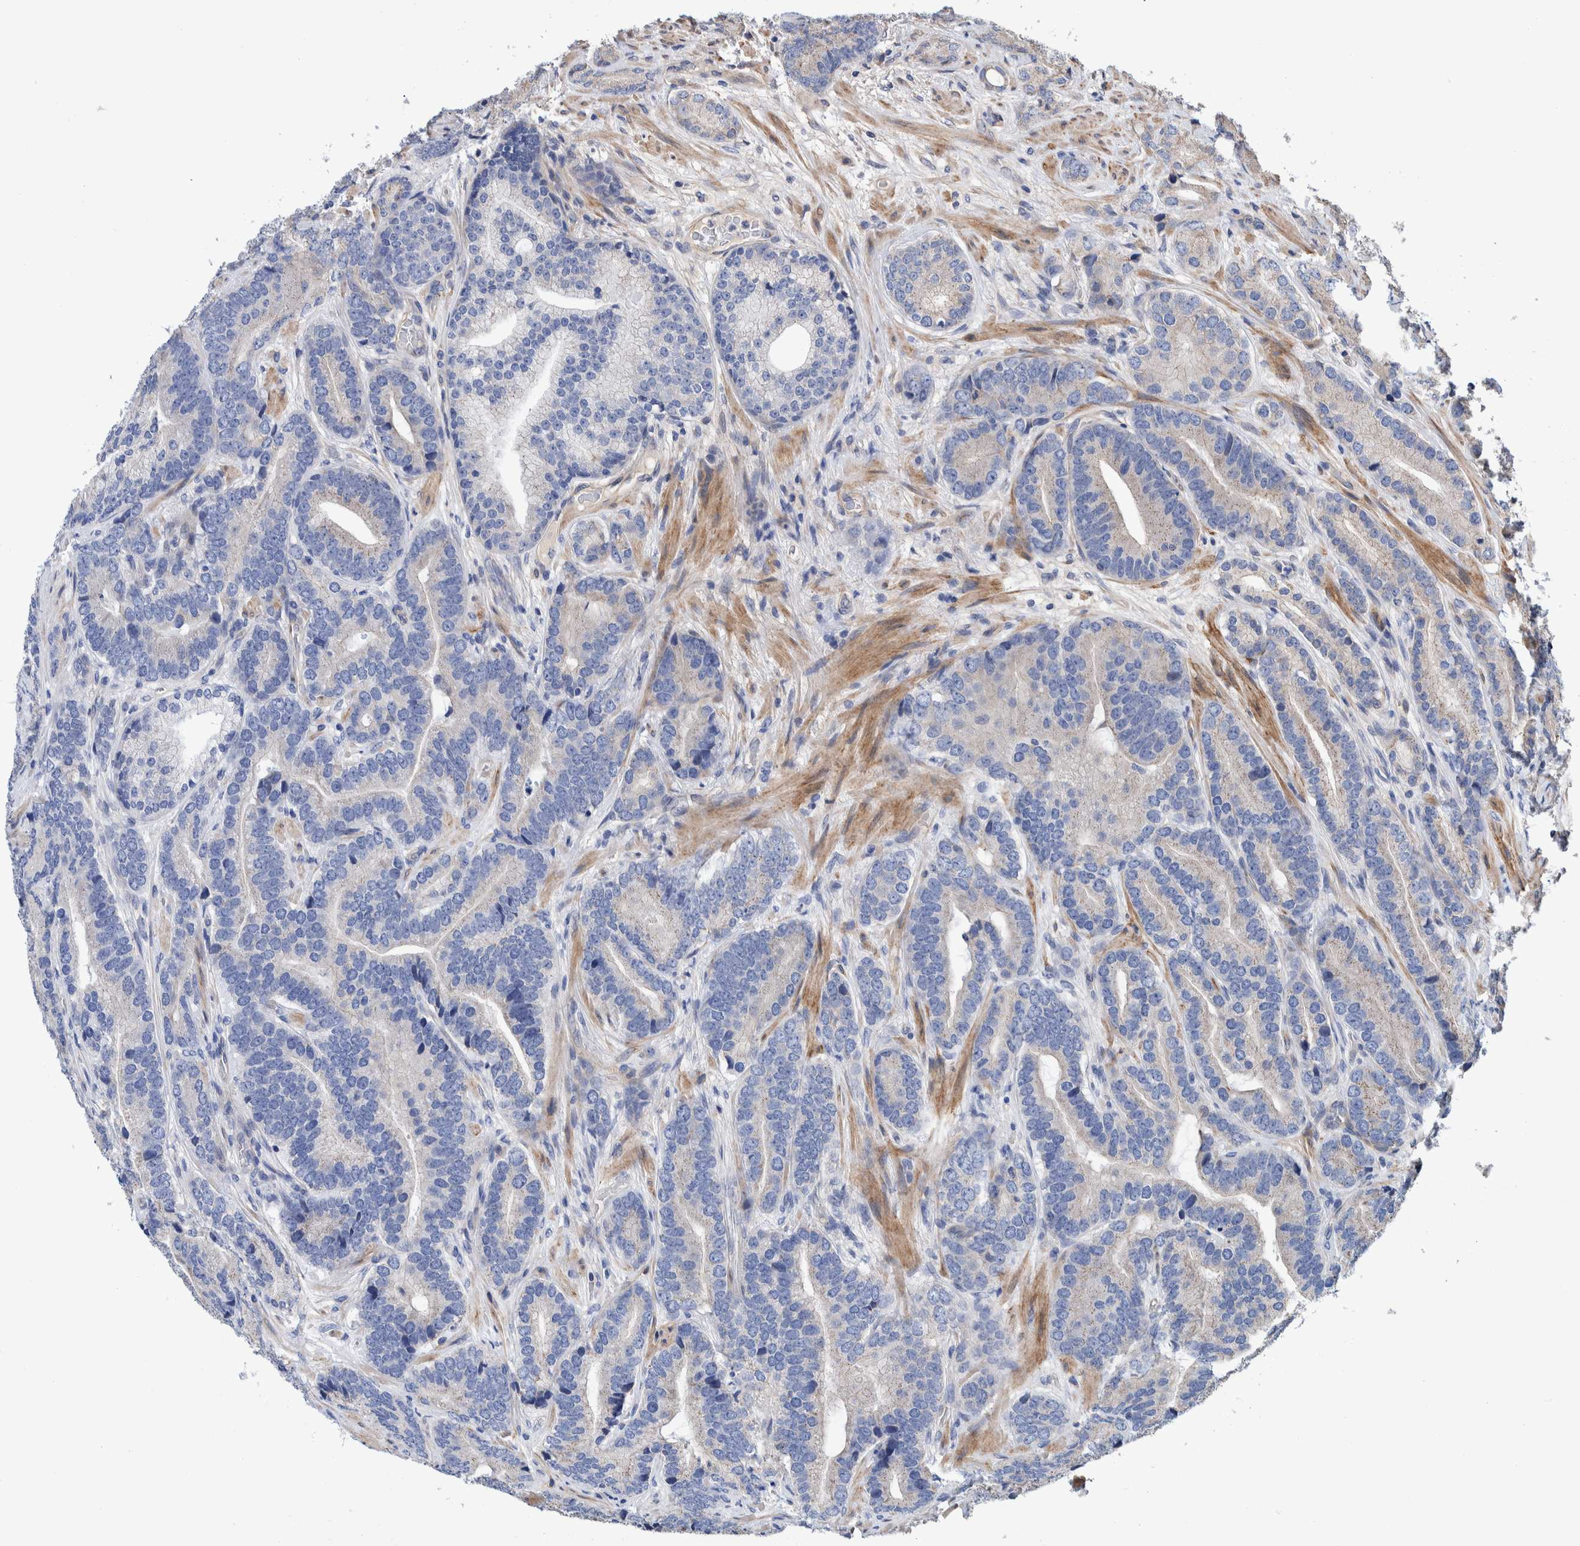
{"staining": {"intensity": "negative", "quantity": "none", "location": "none"}, "tissue": "prostate cancer", "cell_type": "Tumor cells", "image_type": "cancer", "snomed": [{"axis": "morphology", "description": "Adenocarcinoma, High grade"}, {"axis": "topography", "description": "Prostate"}], "caption": "IHC photomicrograph of neoplastic tissue: prostate cancer stained with DAB (3,3'-diaminobenzidine) reveals no significant protein positivity in tumor cells.", "gene": "SLC45A4", "patient": {"sex": "male", "age": 55}}